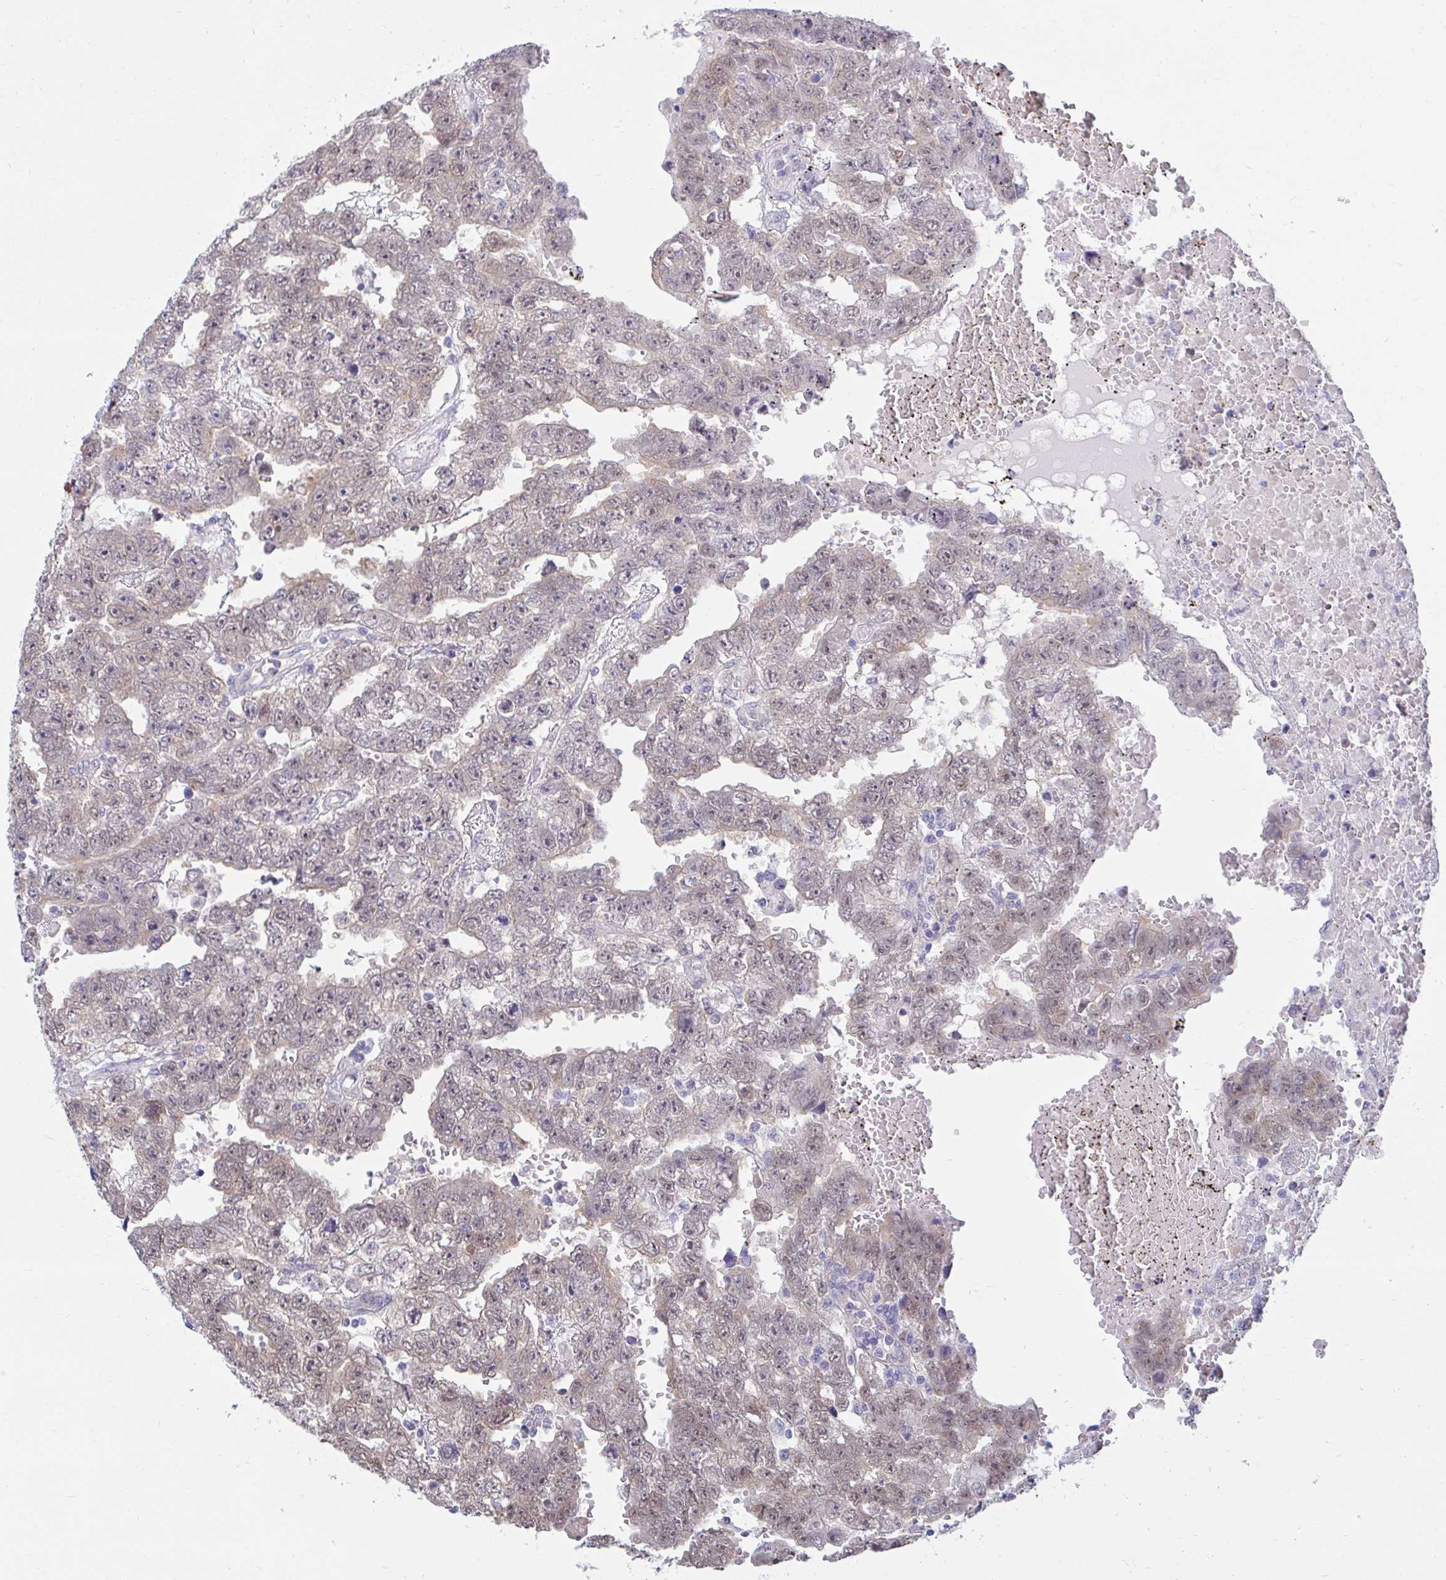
{"staining": {"intensity": "weak", "quantity": "<25%", "location": "cytoplasmic/membranous,nuclear"}, "tissue": "testis cancer", "cell_type": "Tumor cells", "image_type": "cancer", "snomed": [{"axis": "morphology", "description": "Carcinoma, Embryonal, NOS"}, {"axis": "topography", "description": "Testis"}], "caption": "Human embryonal carcinoma (testis) stained for a protein using immunohistochemistry demonstrates no expression in tumor cells.", "gene": "CSE1L", "patient": {"sex": "male", "age": 25}}